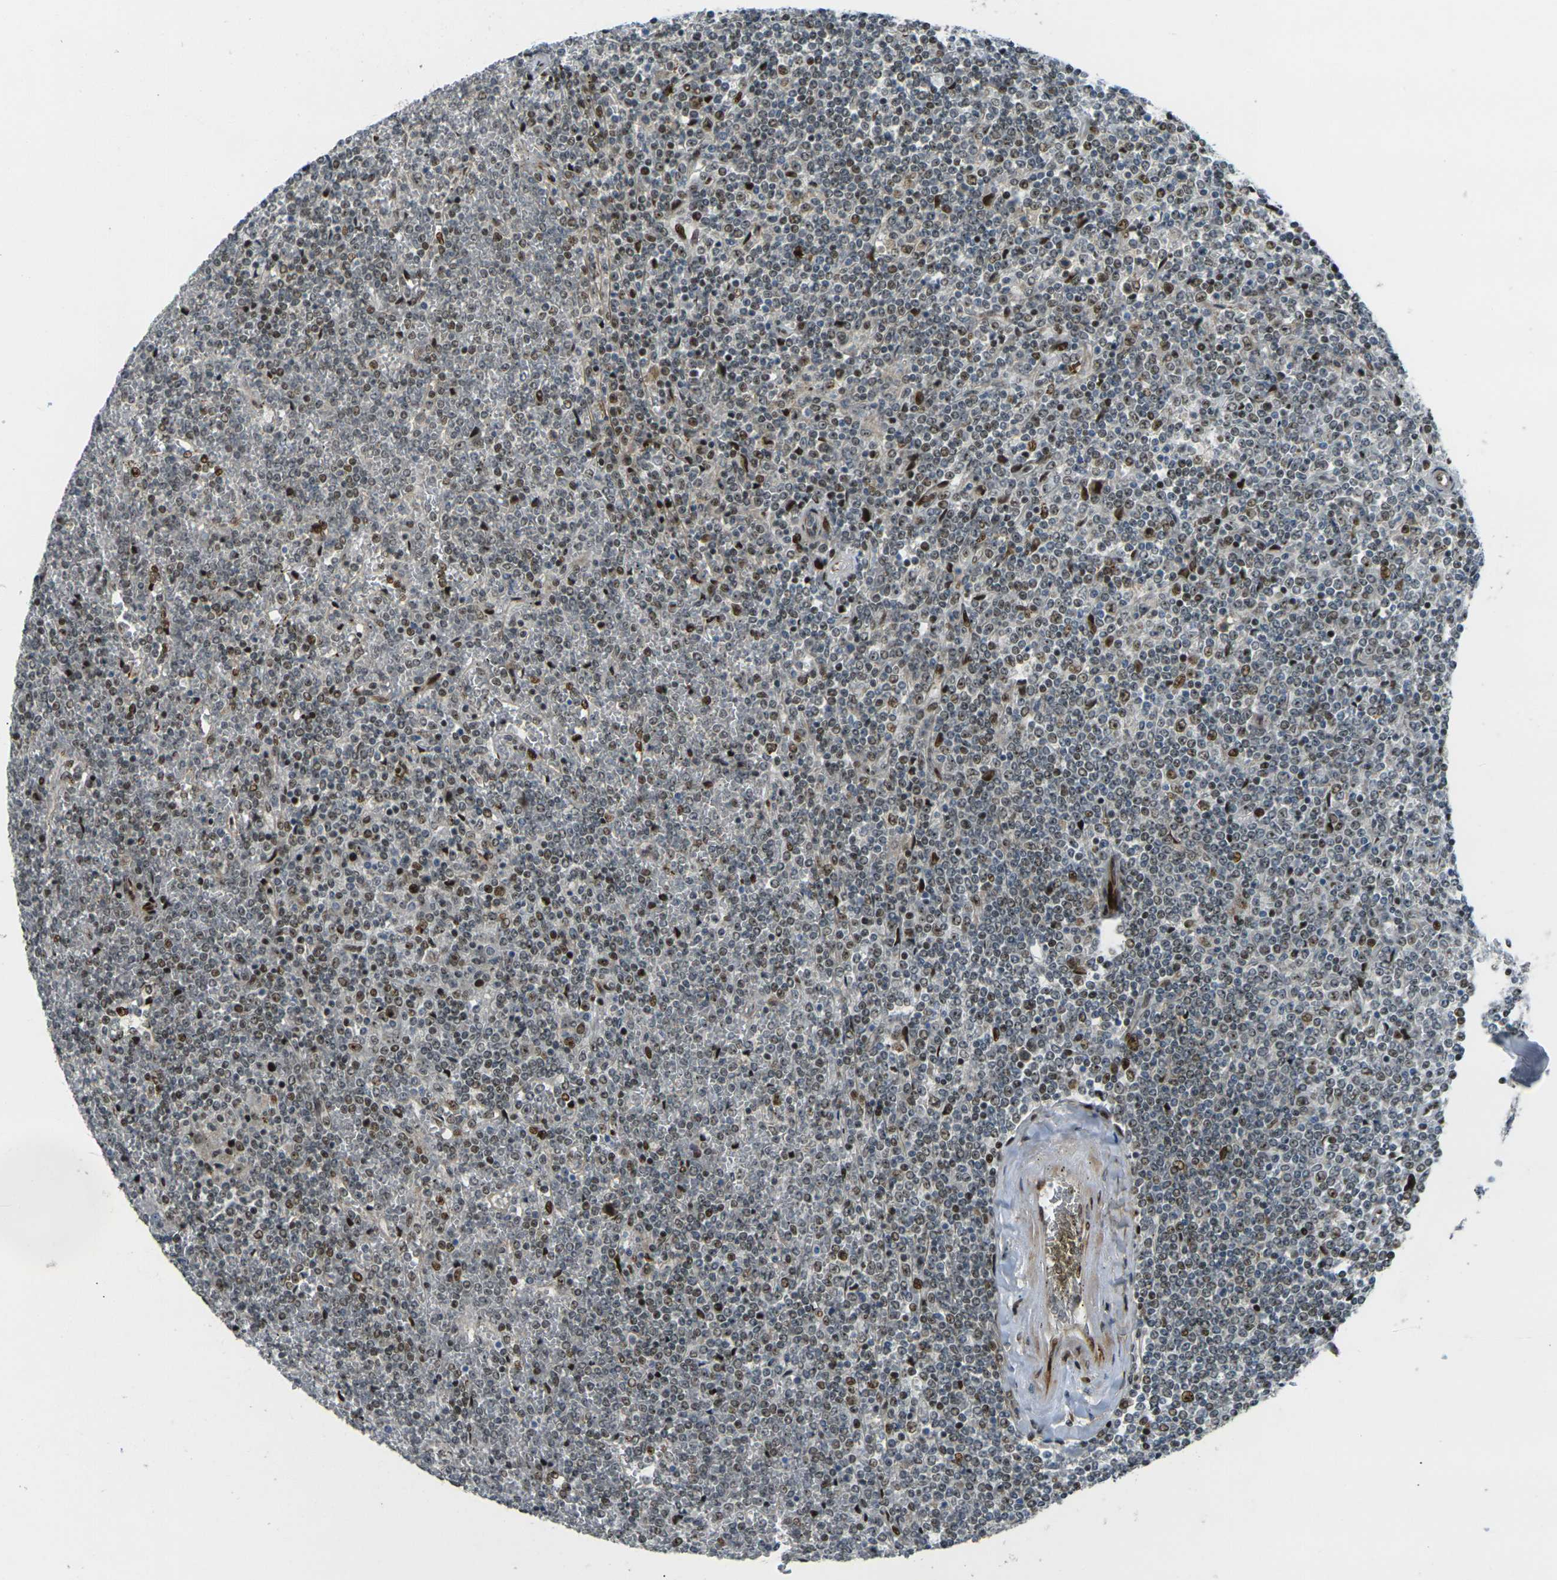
{"staining": {"intensity": "moderate", "quantity": ">75%", "location": "nuclear"}, "tissue": "lymphoma", "cell_type": "Tumor cells", "image_type": "cancer", "snomed": [{"axis": "morphology", "description": "Malignant lymphoma, non-Hodgkin's type, Low grade"}, {"axis": "topography", "description": "Spleen"}], "caption": "Approximately >75% of tumor cells in human lymphoma show moderate nuclear protein staining as visualized by brown immunohistochemical staining.", "gene": "UBE2C", "patient": {"sex": "female", "age": 19}}